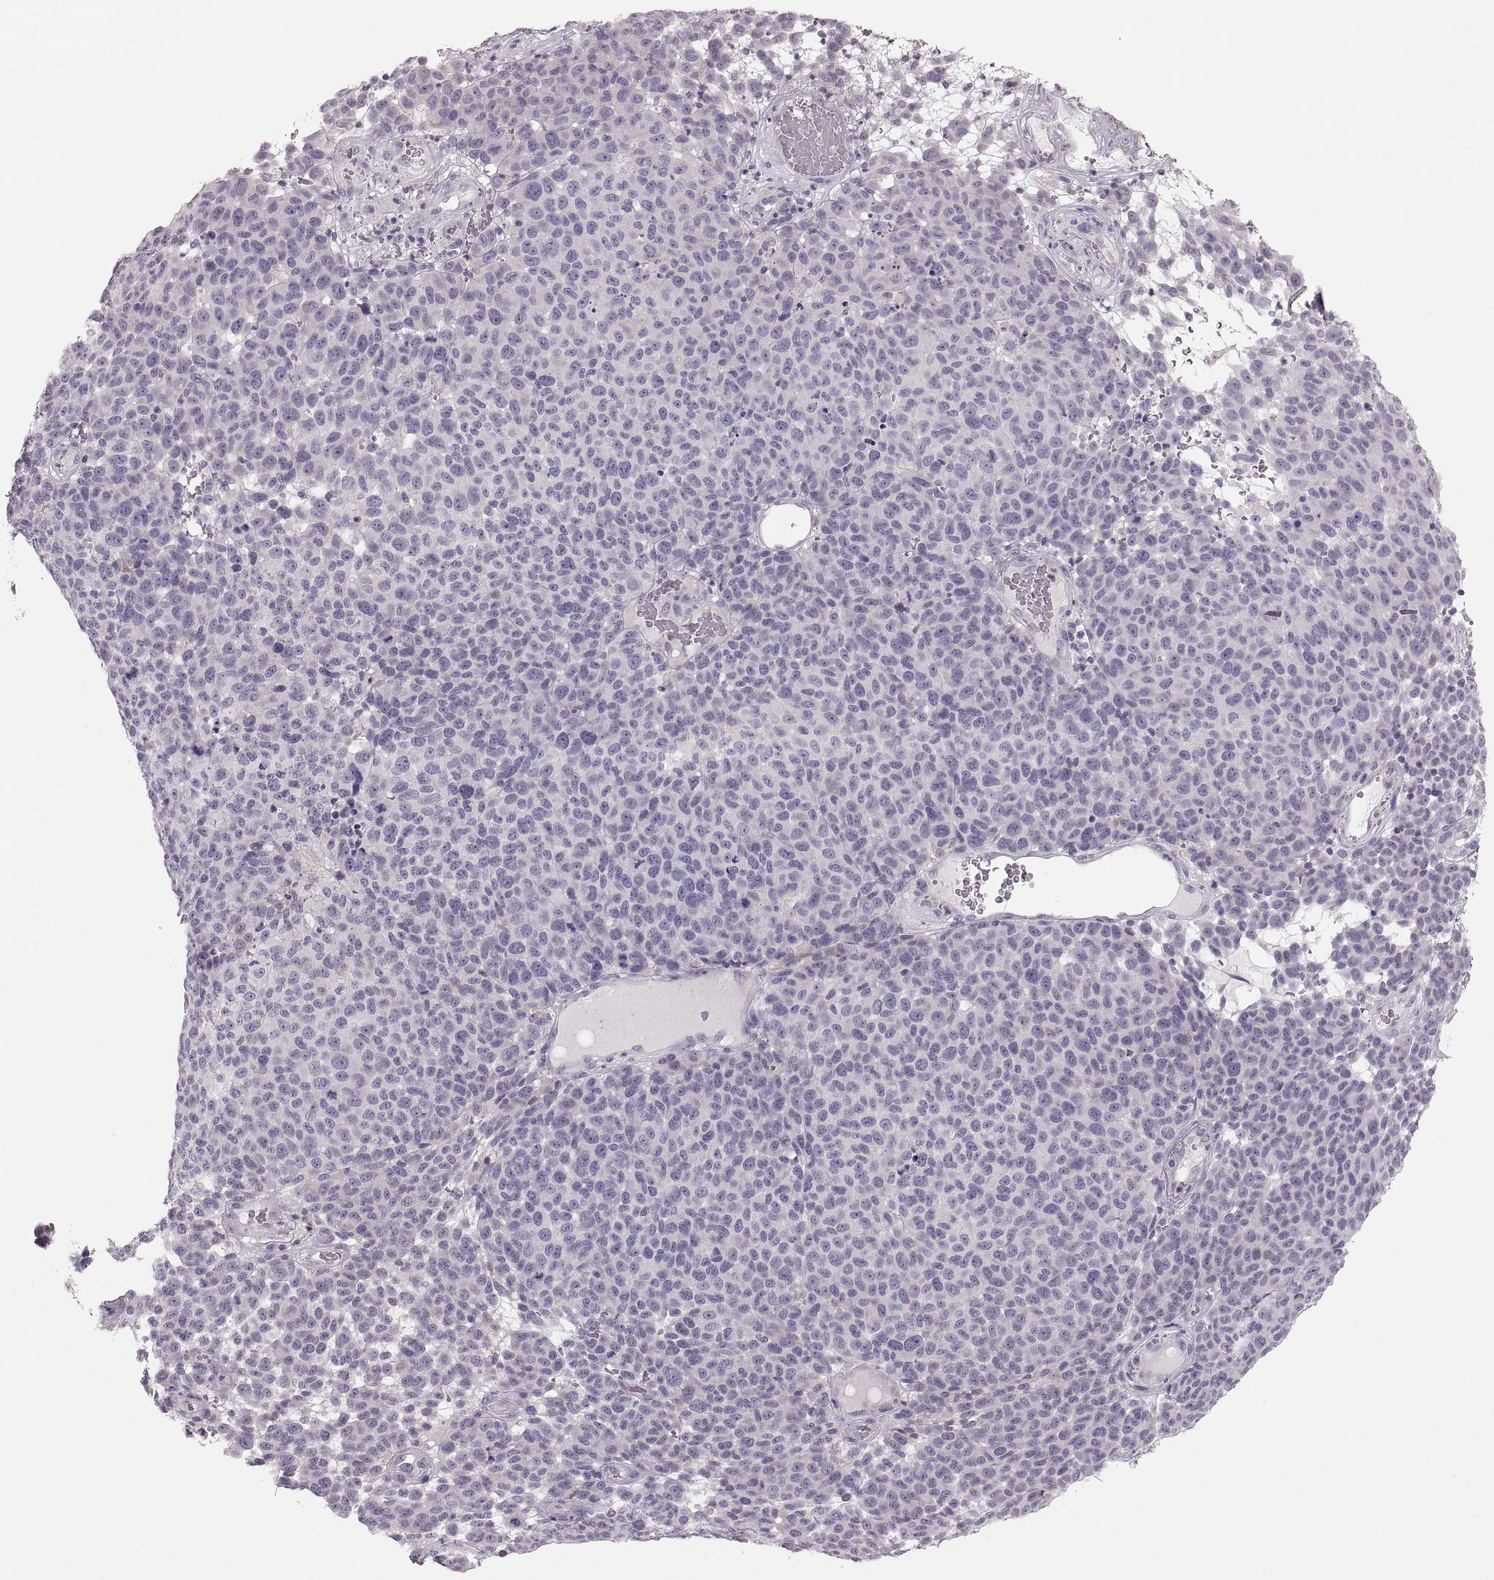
{"staining": {"intensity": "negative", "quantity": "none", "location": "none"}, "tissue": "melanoma", "cell_type": "Tumor cells", "image_type": "cancer", "snomed": [{"axis": "morphology", "description": "Malignant melanoma, NOS"}, {"axis": "topography", "description": "Skin"}], "caption": "The immunohistochemistry (IHC) micrograph has no significant staining in tumor cells of melanoma tissue.", "gene": "RUNDC3A", "patient": {"sex": "male", "age": 59}}